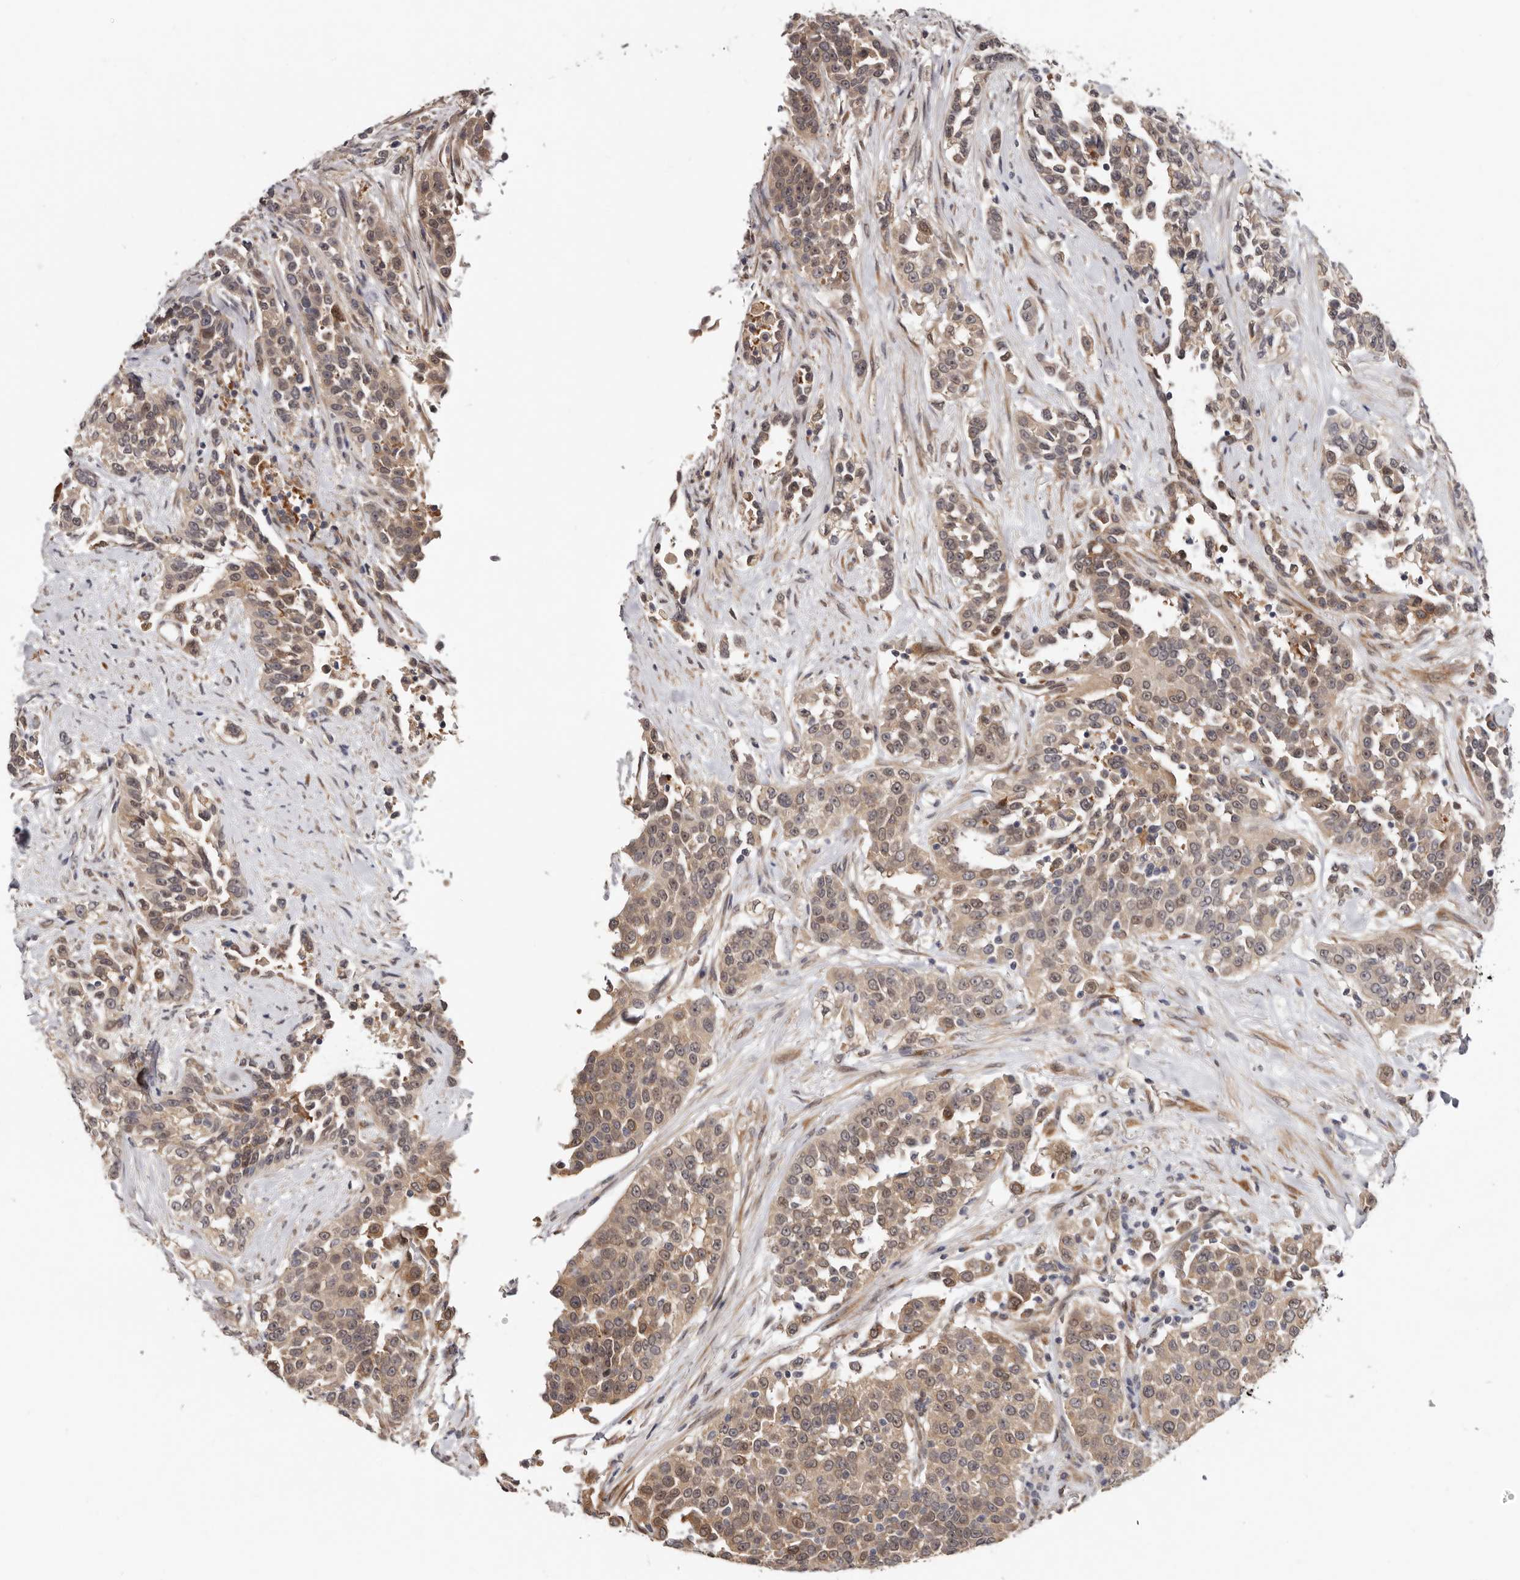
{"staining": {"intensity": "weak", "quantity": ">75%", "location": "cytoplasmic/membranous,nuclear"}, "tissue": "urothelial cancer", "cell_type": "Tumor cells", "image_type": "cancer", "snomed": [{"axis": "morphology", "description": "Urothelial carcinoma, High grade"}, {"axis": "topography", "description": "Urinary bladder"}], "caption": "IHC histopathology image of high-grade urothelial carcinoma stained for a protein (brown), which exhibits low levels of weak cytoplasmic/membranous and nuclear expression in approximately >75% of tumor cells.", "gene": "SBDS", "patient": {"sex": "female", "age": 80}}